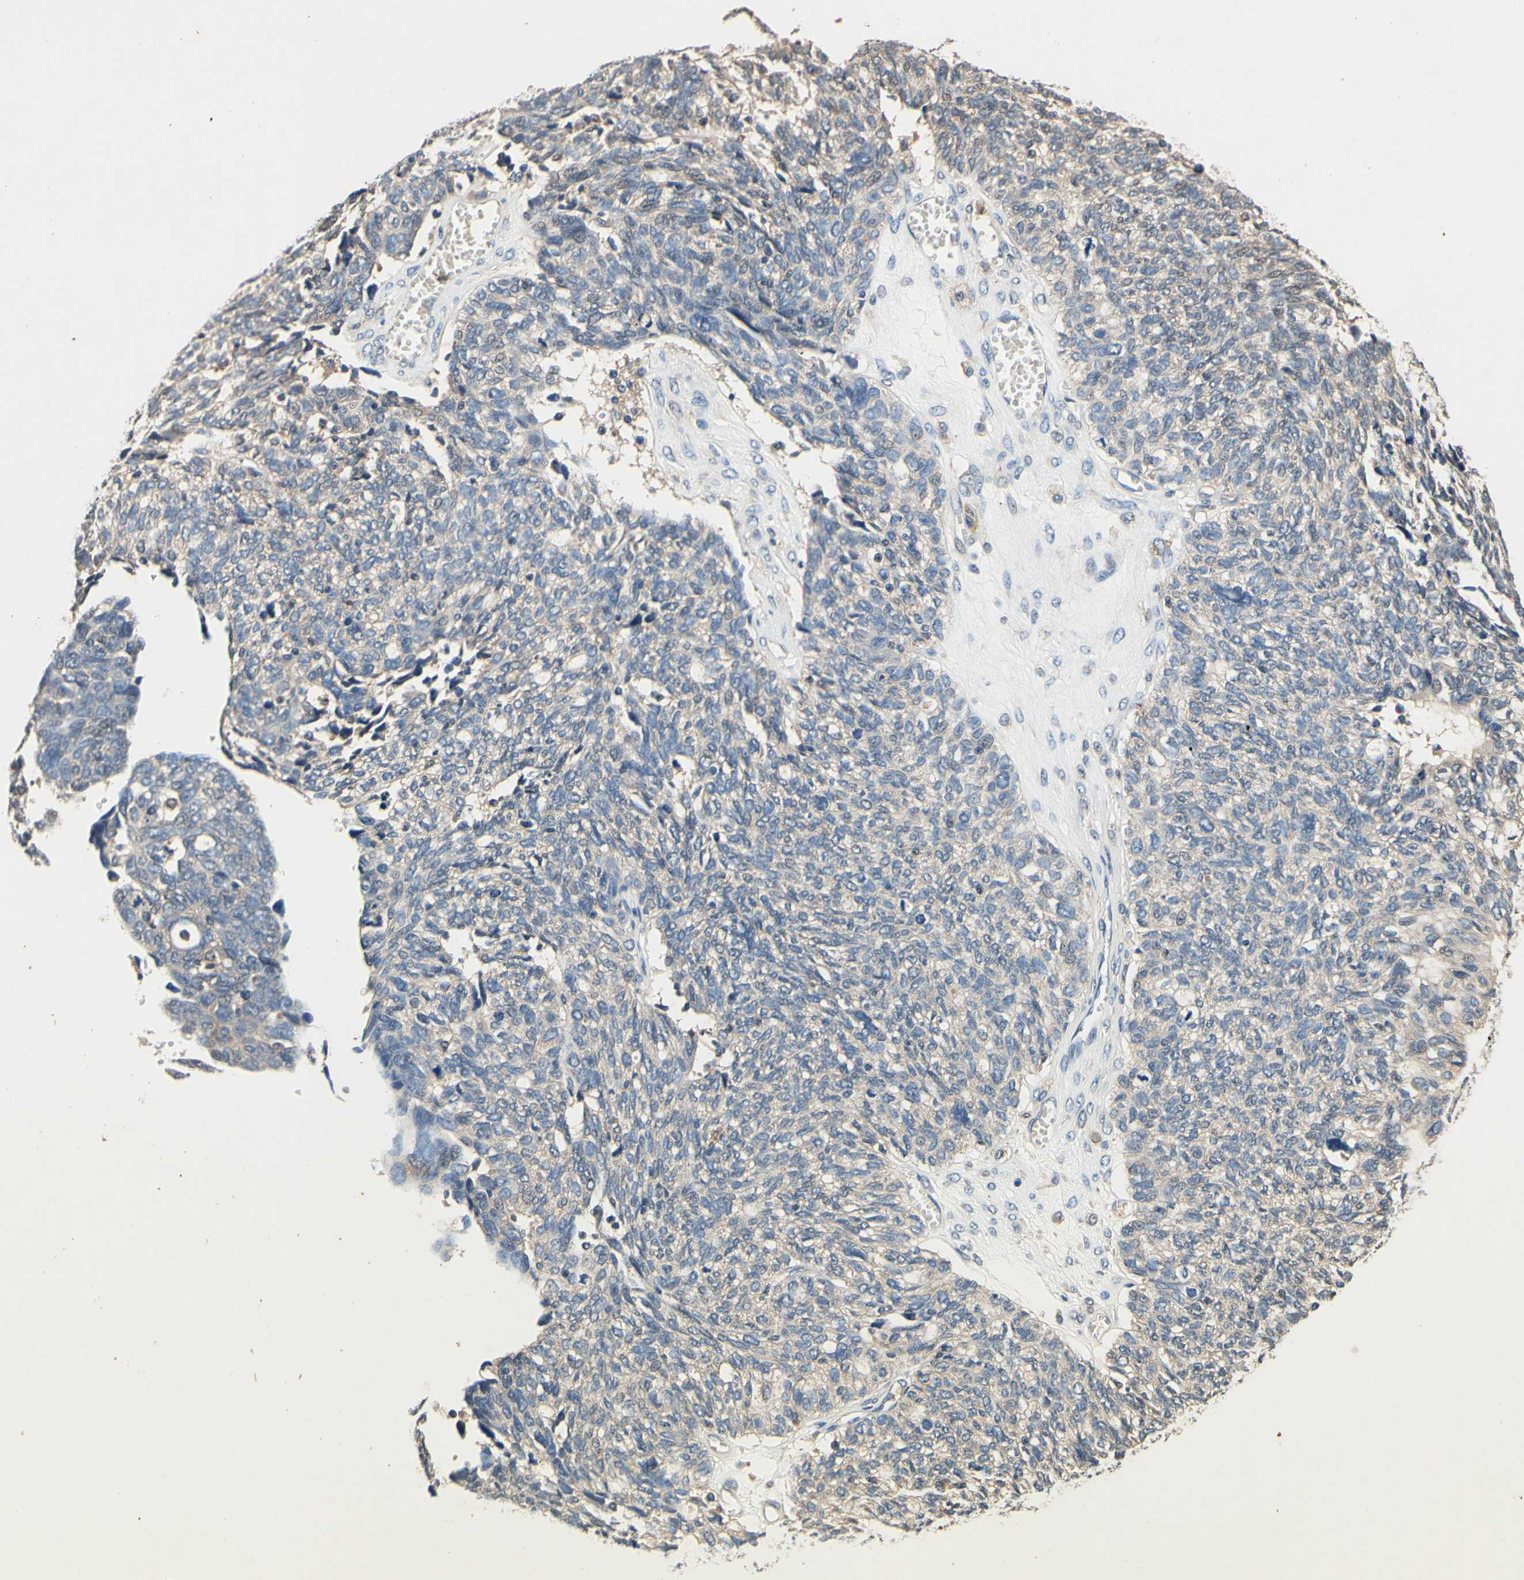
{"staining": {"intensity": "weak", "quantity": "<25%", "location": "cytoplasmic/membranous"}, "tissue": "ovarian cancer", "cell_type": "Tumor cells", "image_type": "cancer", "snomed": [{"axis": "morphology", "description": "Cystadenocarcinoma, serous, NOS"}, {"axis": "topography", "description": "Ovary"}], "caption": "High power microscopy image of an immunohistochemistry histopathology image of serous cystadenocarcinoma (ovarian), revealing no significant positivity in tumor cells.", "gene": "PLA2G4A", "patient": {"sex": "female", "age": 79}}